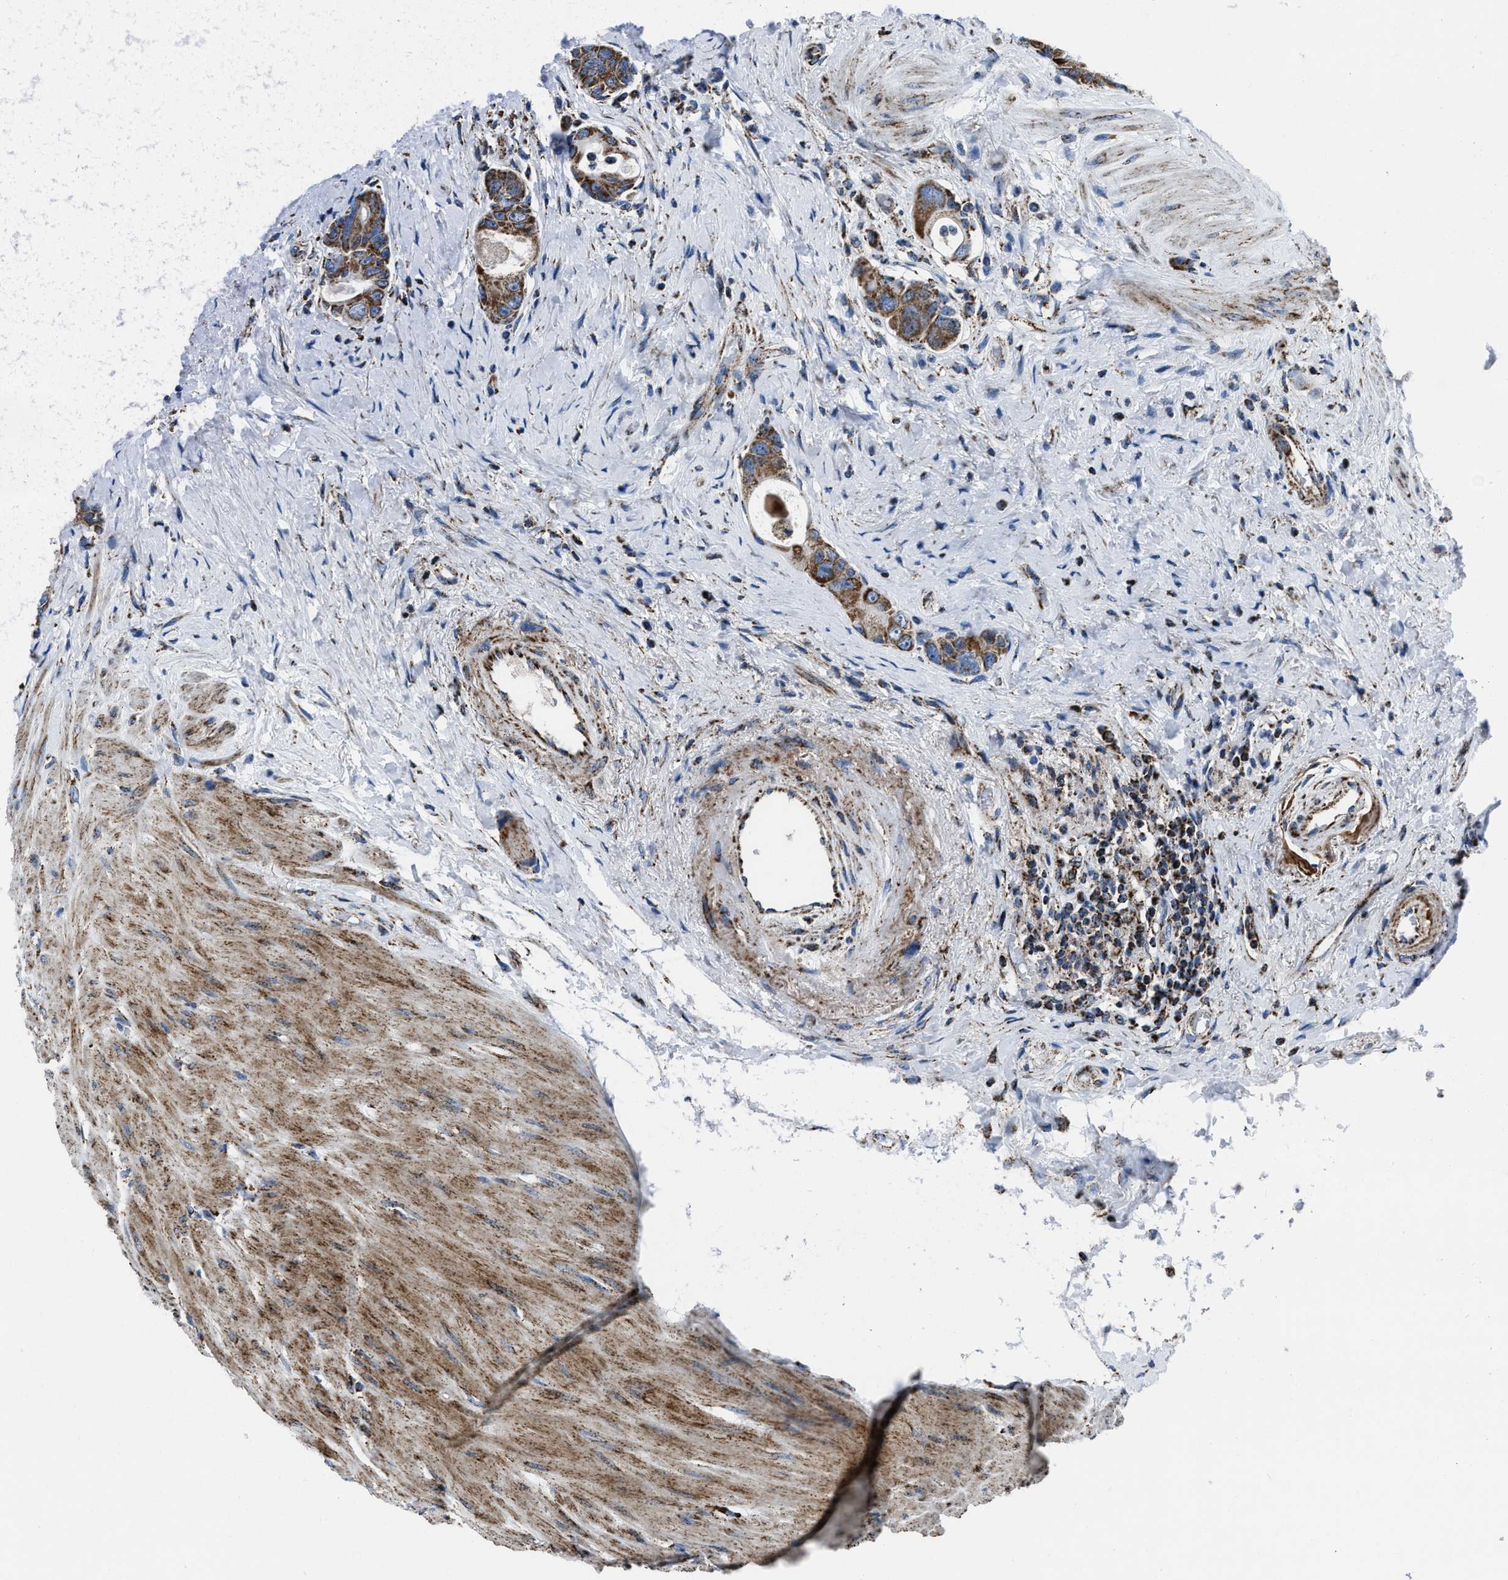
{"staining": {"intensity": "moderate", "quantity": ">75%", "location": "cytoplasmic/membranous"}, "tissue": "colorectal cancer", "cell_type": "Tumor cells", "image_type": "cancer", "snomed": [{"axis": "morphology", "description": "Adenocarcinoma, NOS"}, {"axis": "topography", "description": "Rectum"}], "caption": "The photomicrograph reveals a brown stain indicating the presence of a protein in the cytoplasmic/membranous of tumor cells in colorectal cancer. (IHC, brightfield microscopy, high magnification).", "gene": "NSD3", "patient": {"sex": "male", "age": 51}}